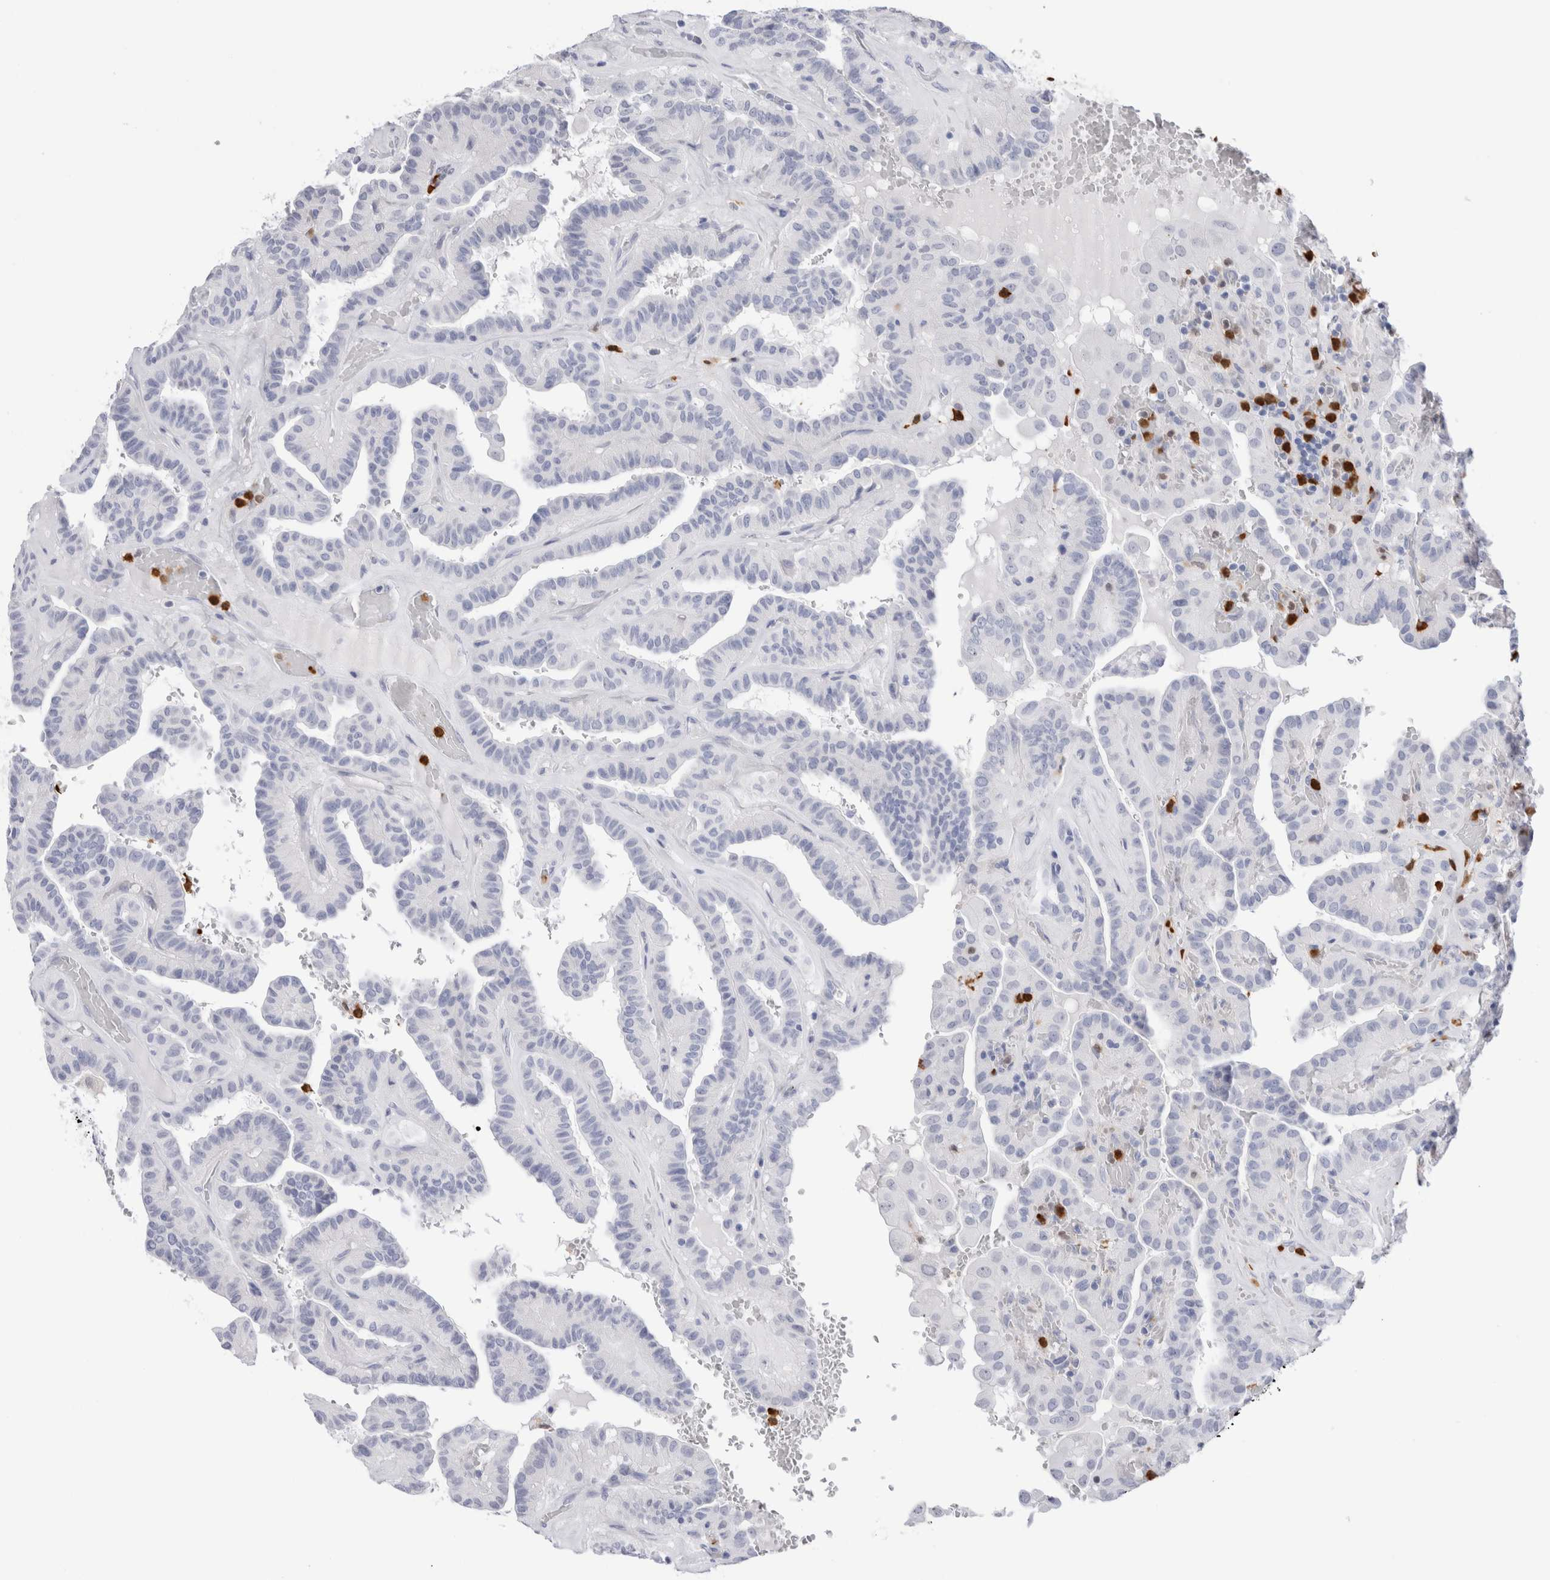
{"staining": {"intensity": "negative", "quantity": "none", "location": "none"}, "tissue": "thyroid cancer", "cell_type": "Tumor cells", "image_type": "cancer", "snomed": [{"axis": "morphology", "description": "Papillary adenocarcinoma, NOS"}, {"axis": "topography", "description": "Thyroid gland"}], "caption": "This is a histopathology image of immunohistochemistry staining of thyroid papillary adenocarcinoma, which shows no positivity in tumor cells.", "gene": "SLC10A5", "patient": {"sex": "male", "age": 77}}